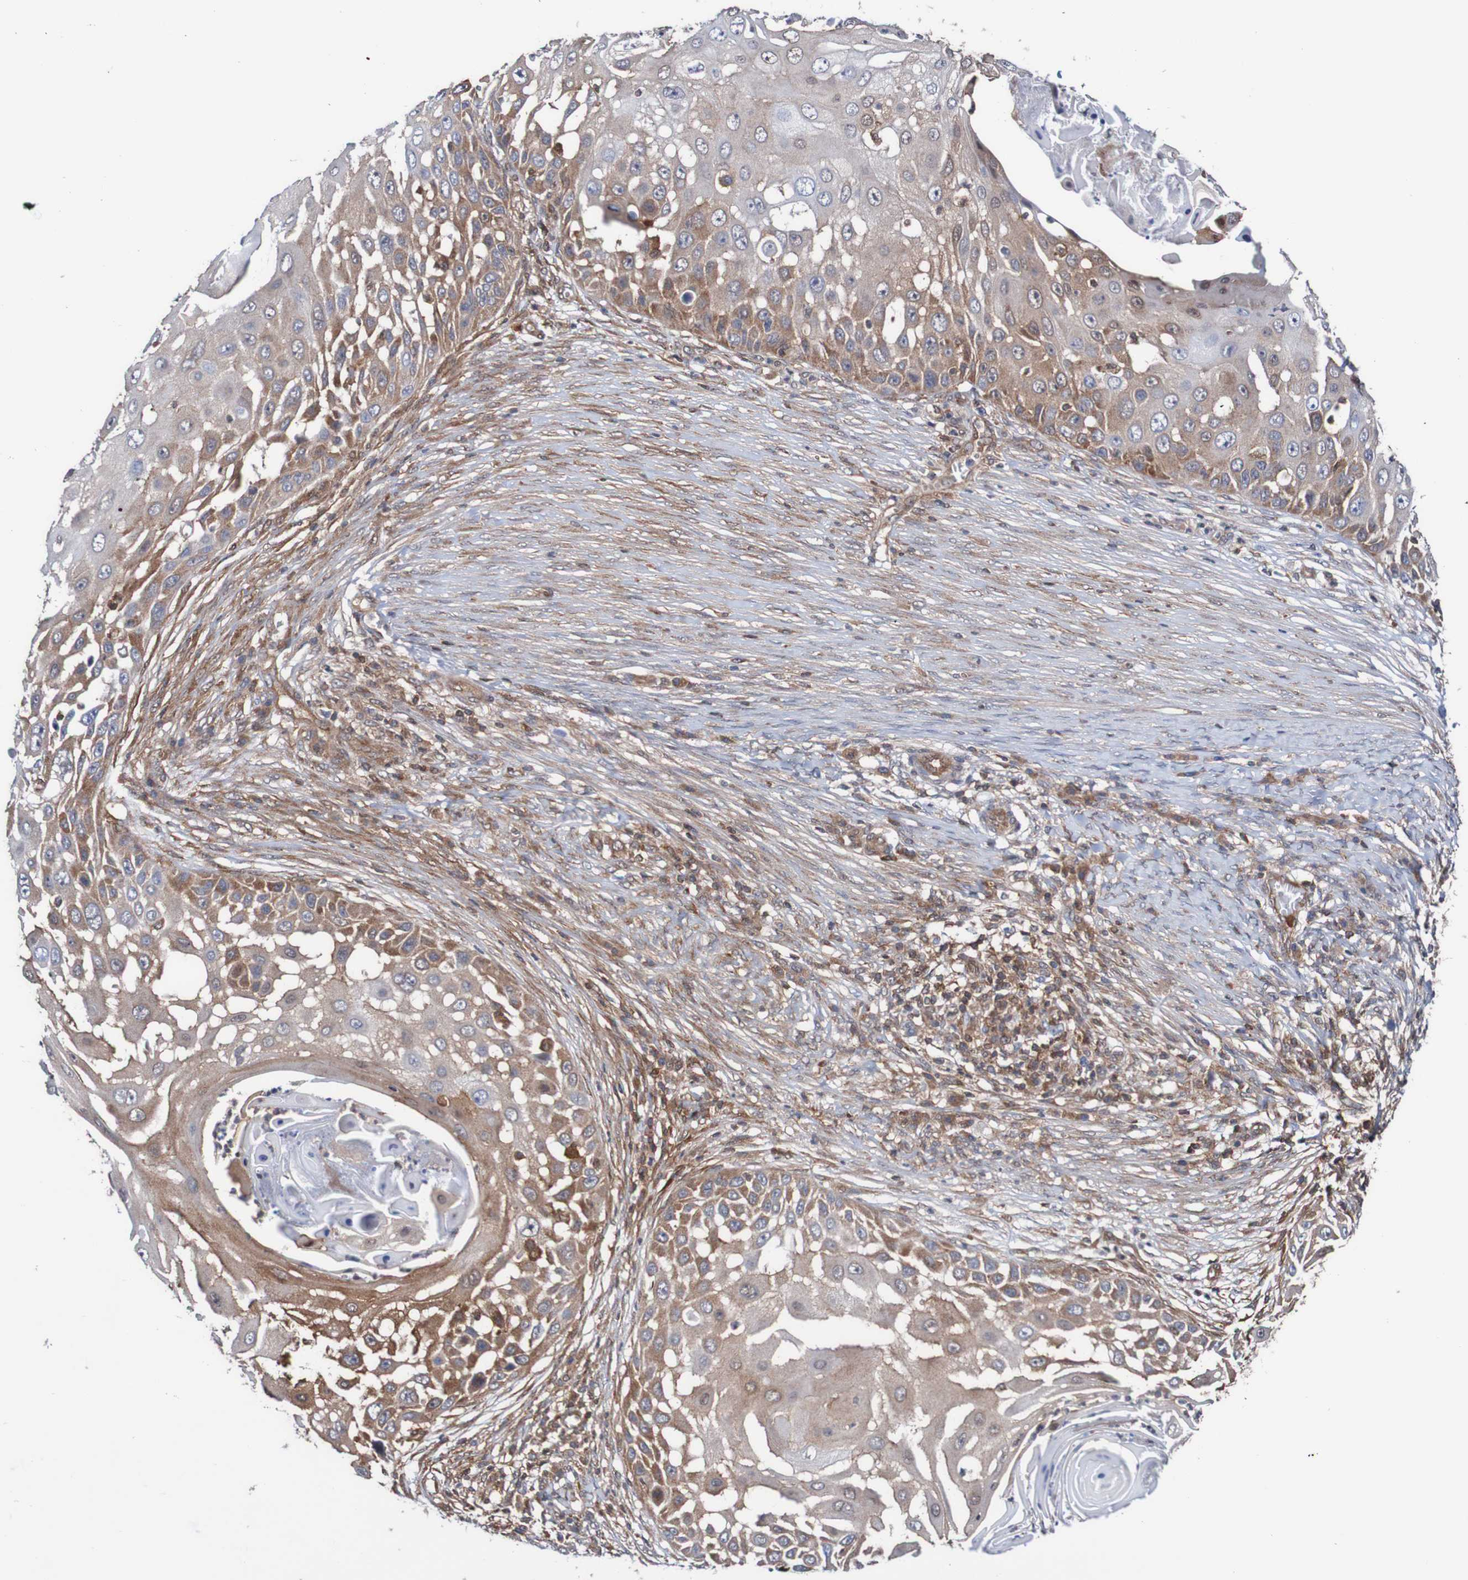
{"staining": {"intensity": "moderate", "quantity": "25%-75%", "location": "cytoplasmic/membranous"}, "tissue": "skin cancer", "cell_type": "Tumor cells", "image_type": "cancer", "snomed": [{"axis": "morphology", "description": "Squamous cell carcinoma, NOS"}, {"axis": "topography", "description": "Skin"}], "caption": "An image showing moderate cytoplasmic/membranous staining in approximately 25%-75% of tumor cells in skin cancer, as visualized by brown immunohistochemical staining.", "gene": "RIGI", "patient": {"sex": "female", "age": 44}}